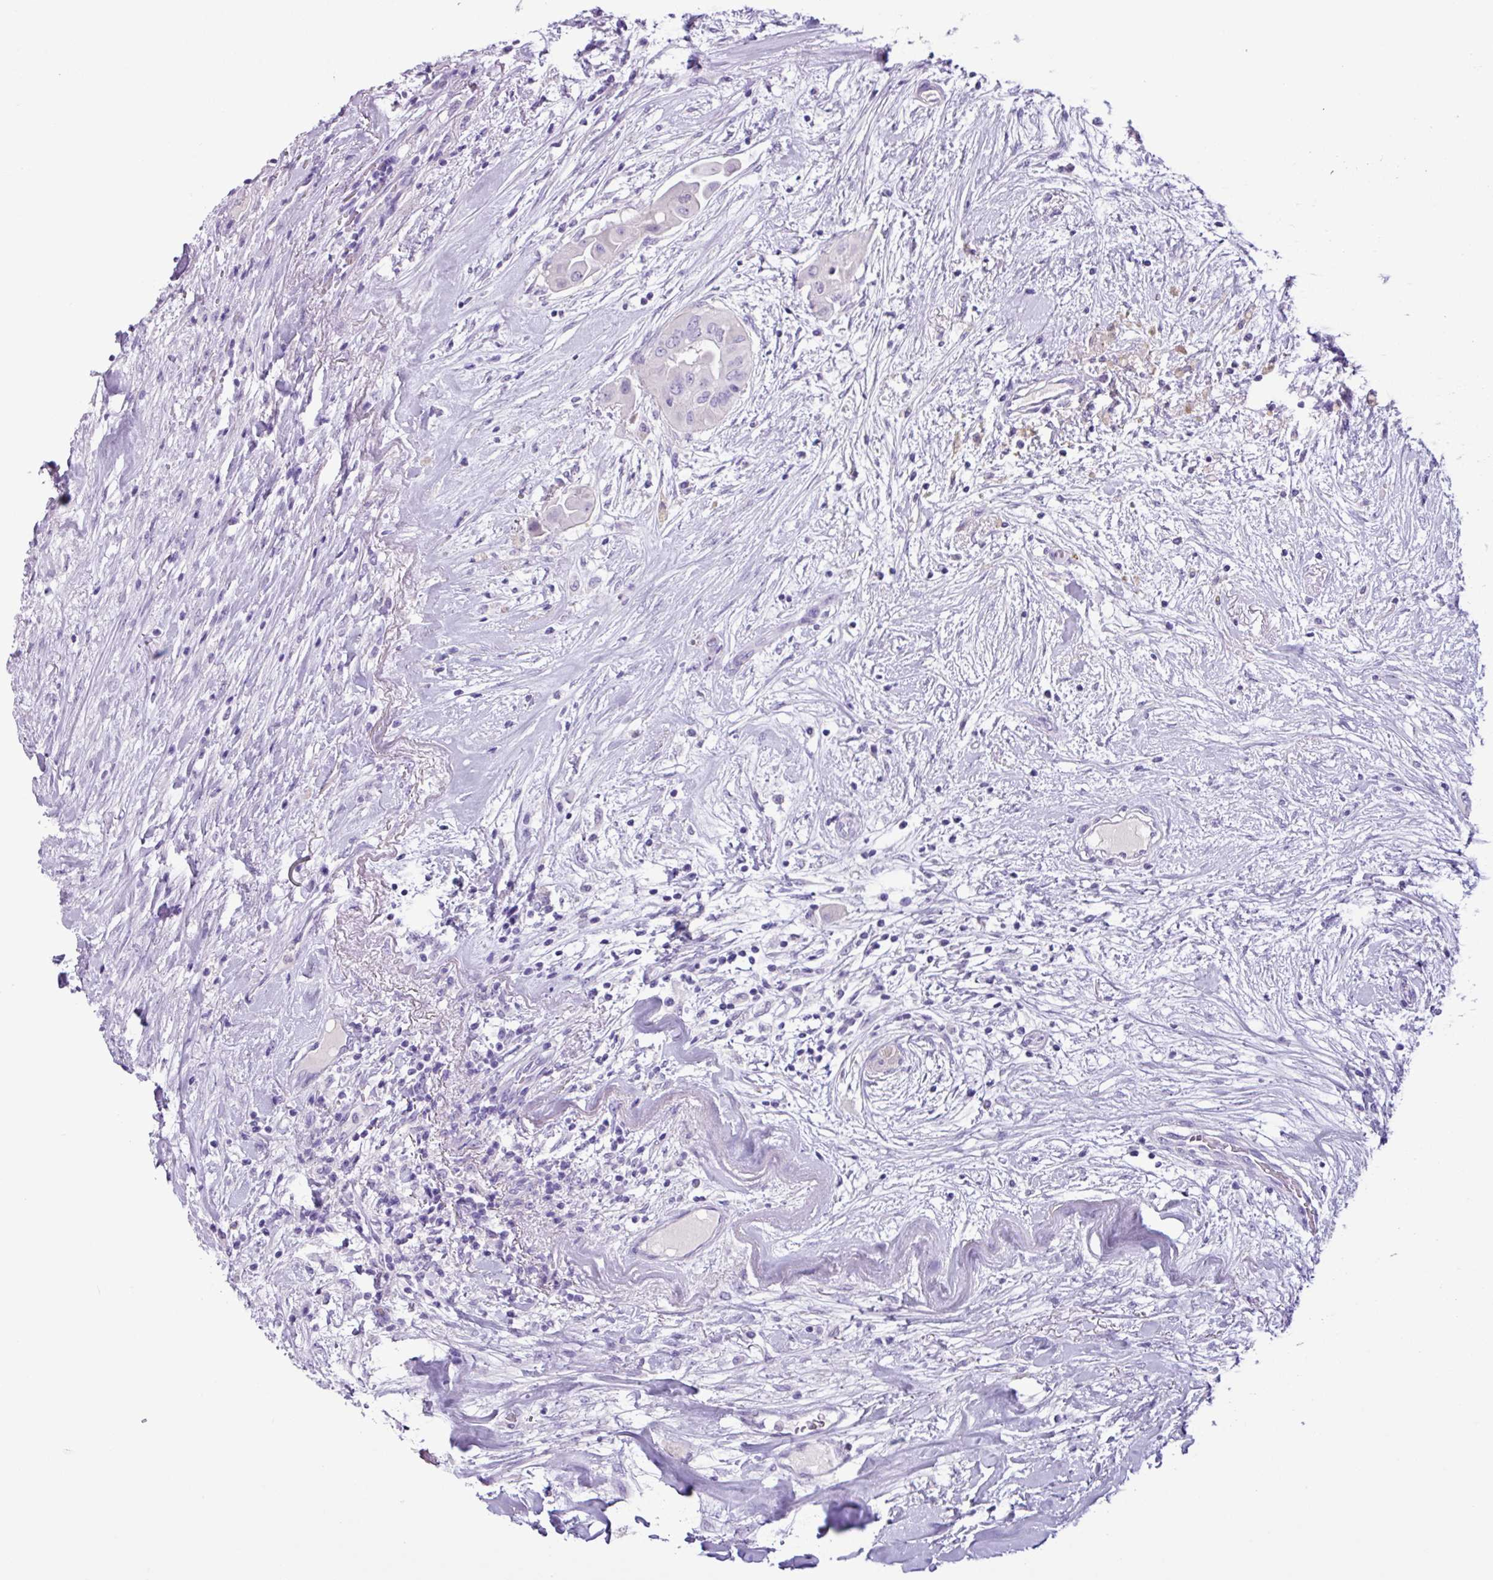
{"staining": {"intensity": "negative", "quantity": "none", "location": "none"}, "tissue": "thyroid cancer", "cell_type": "Tumor cells", "image_type": "cancer", "snomed": [{"axis": "morphology", "description": "Papillary adenocarcinoma, NOS"}, {"axis": "topography", "description": "Thyroid gland"}], "caption": "Tumor cells show no significant protein staining in thyroid papillary adenocarcinoma. (Stains: DAB (3,3'-diaminobenzidine) immunohistochemistry (IHC) with hematoxylin counter stain, Microscopy: brightfield microscopy at high magnification).", "gene": "CYSTM1", "patient": {"sex": "female", "age": 59}}